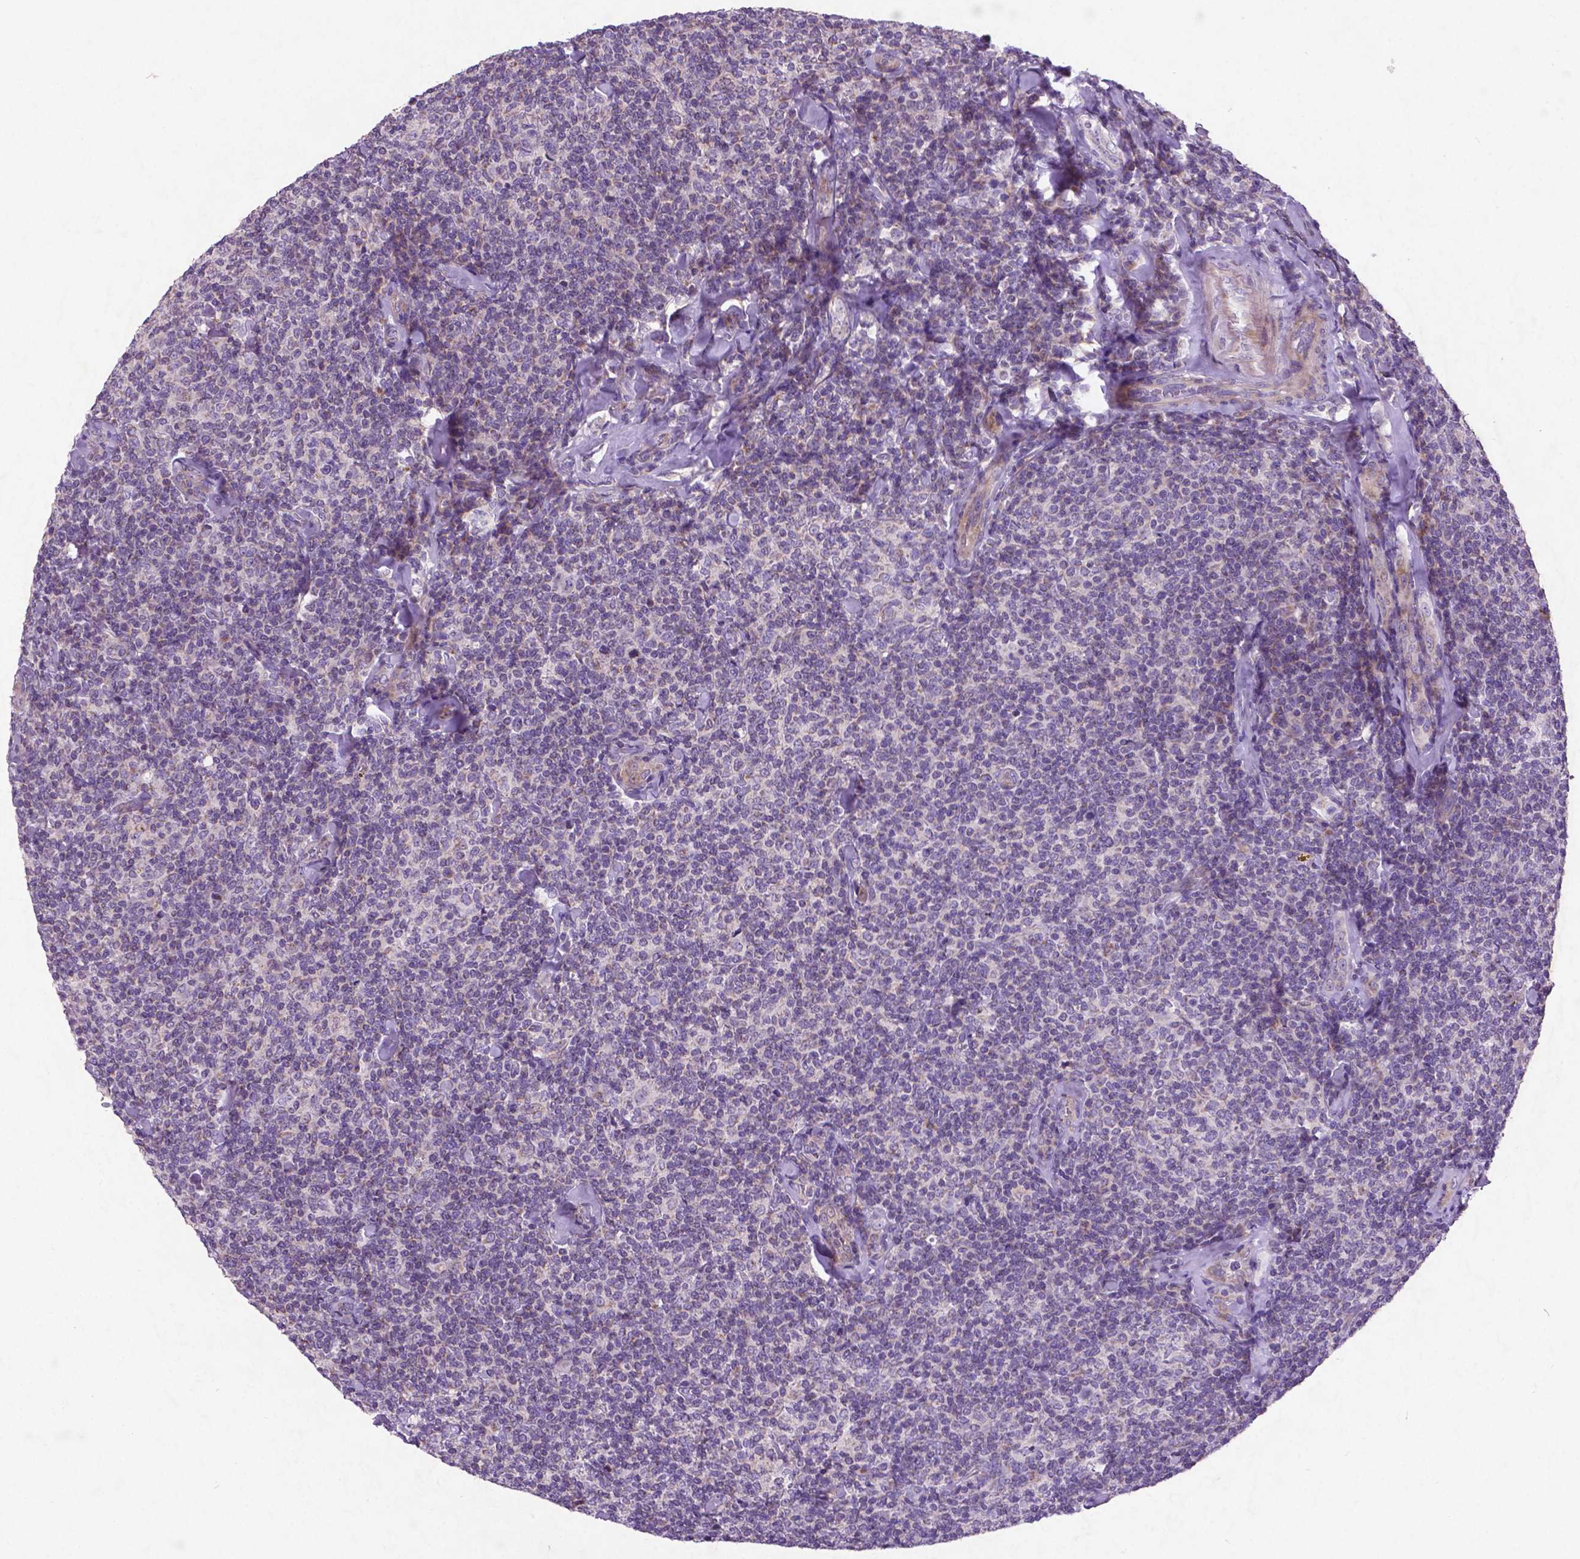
{"staining": {"intensity": "negative", "quantity": "none", "location": "none"}, "tissue": "lymphoma", "cell_type": "Tumor cells", "image_type": "cancer", "snomed": [{"axis": "morphology", "description": "Malignant lymphoma, non-Hodgkin's type, Low grade"}, {"axis": "topography", "description": "Lymph node"}], "caption": "This is an IHC image of lymphoma. There is no positivity in tumor cells.", "gene": "ATG4D", "patient": {"sex": "female", "age": 56}}